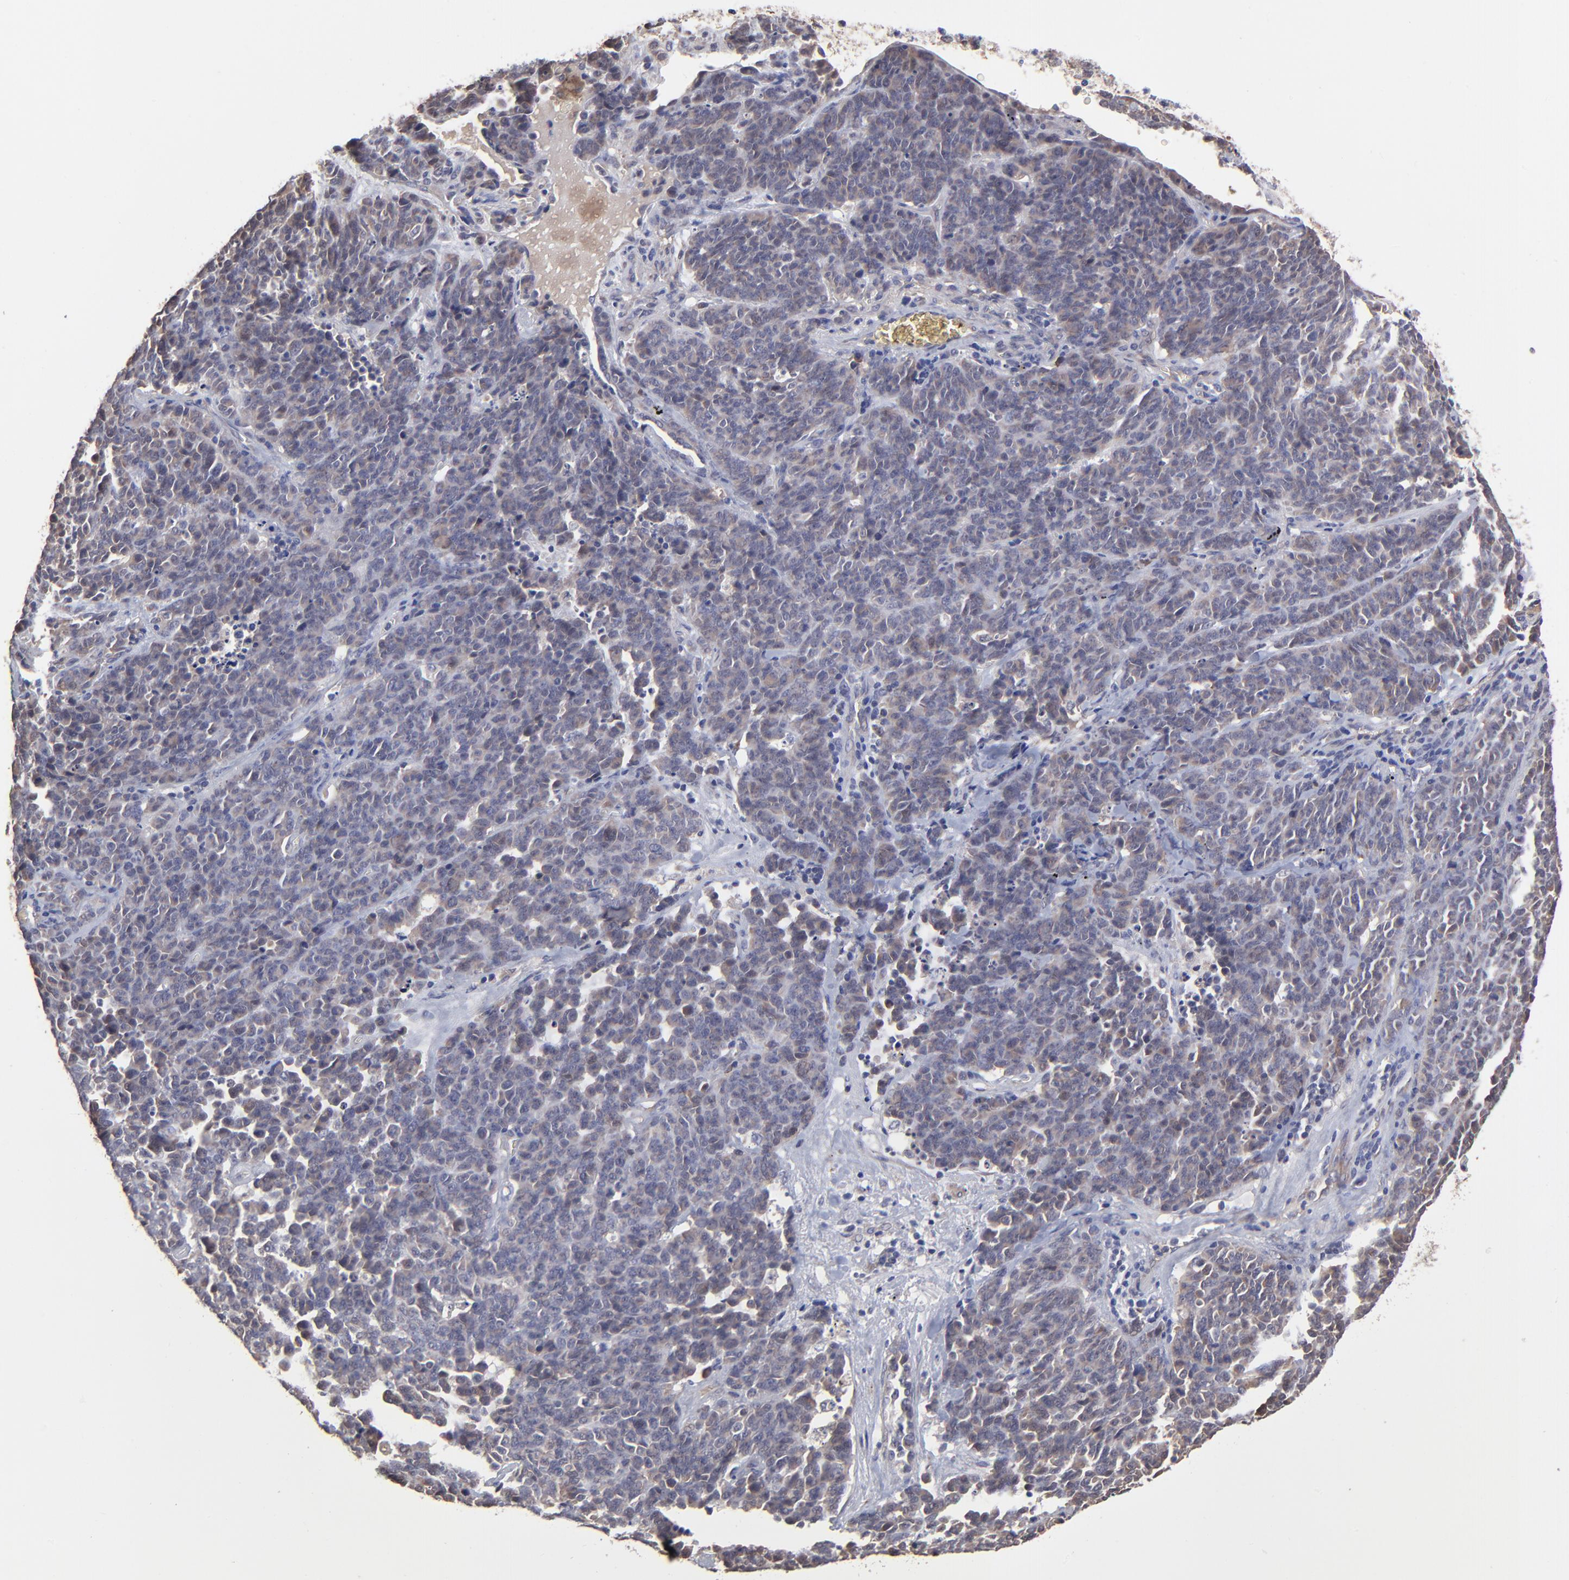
{"staining": {"intensity": "weak", "quantity": "25%-75%", "location": "cytoplasmic/membranous"}, "tissue": "lung cancer", "cell_type": "Tumor cells", "image_type": "cancer", "snomed": [{"axis": "morphology", "description": "Neoplasm, malignant, NOS"}, {"axis": "topography", "description": "Lung"}], "caption": "Human neoplasm (malignant) (lung) stained with a brown dye exhibits weak cytoplasmic/membranous positive expression in approximately 25%-75% of tumor cells.", "gene": "CHL1", "patient": {"sex": "female", "age": 58}}